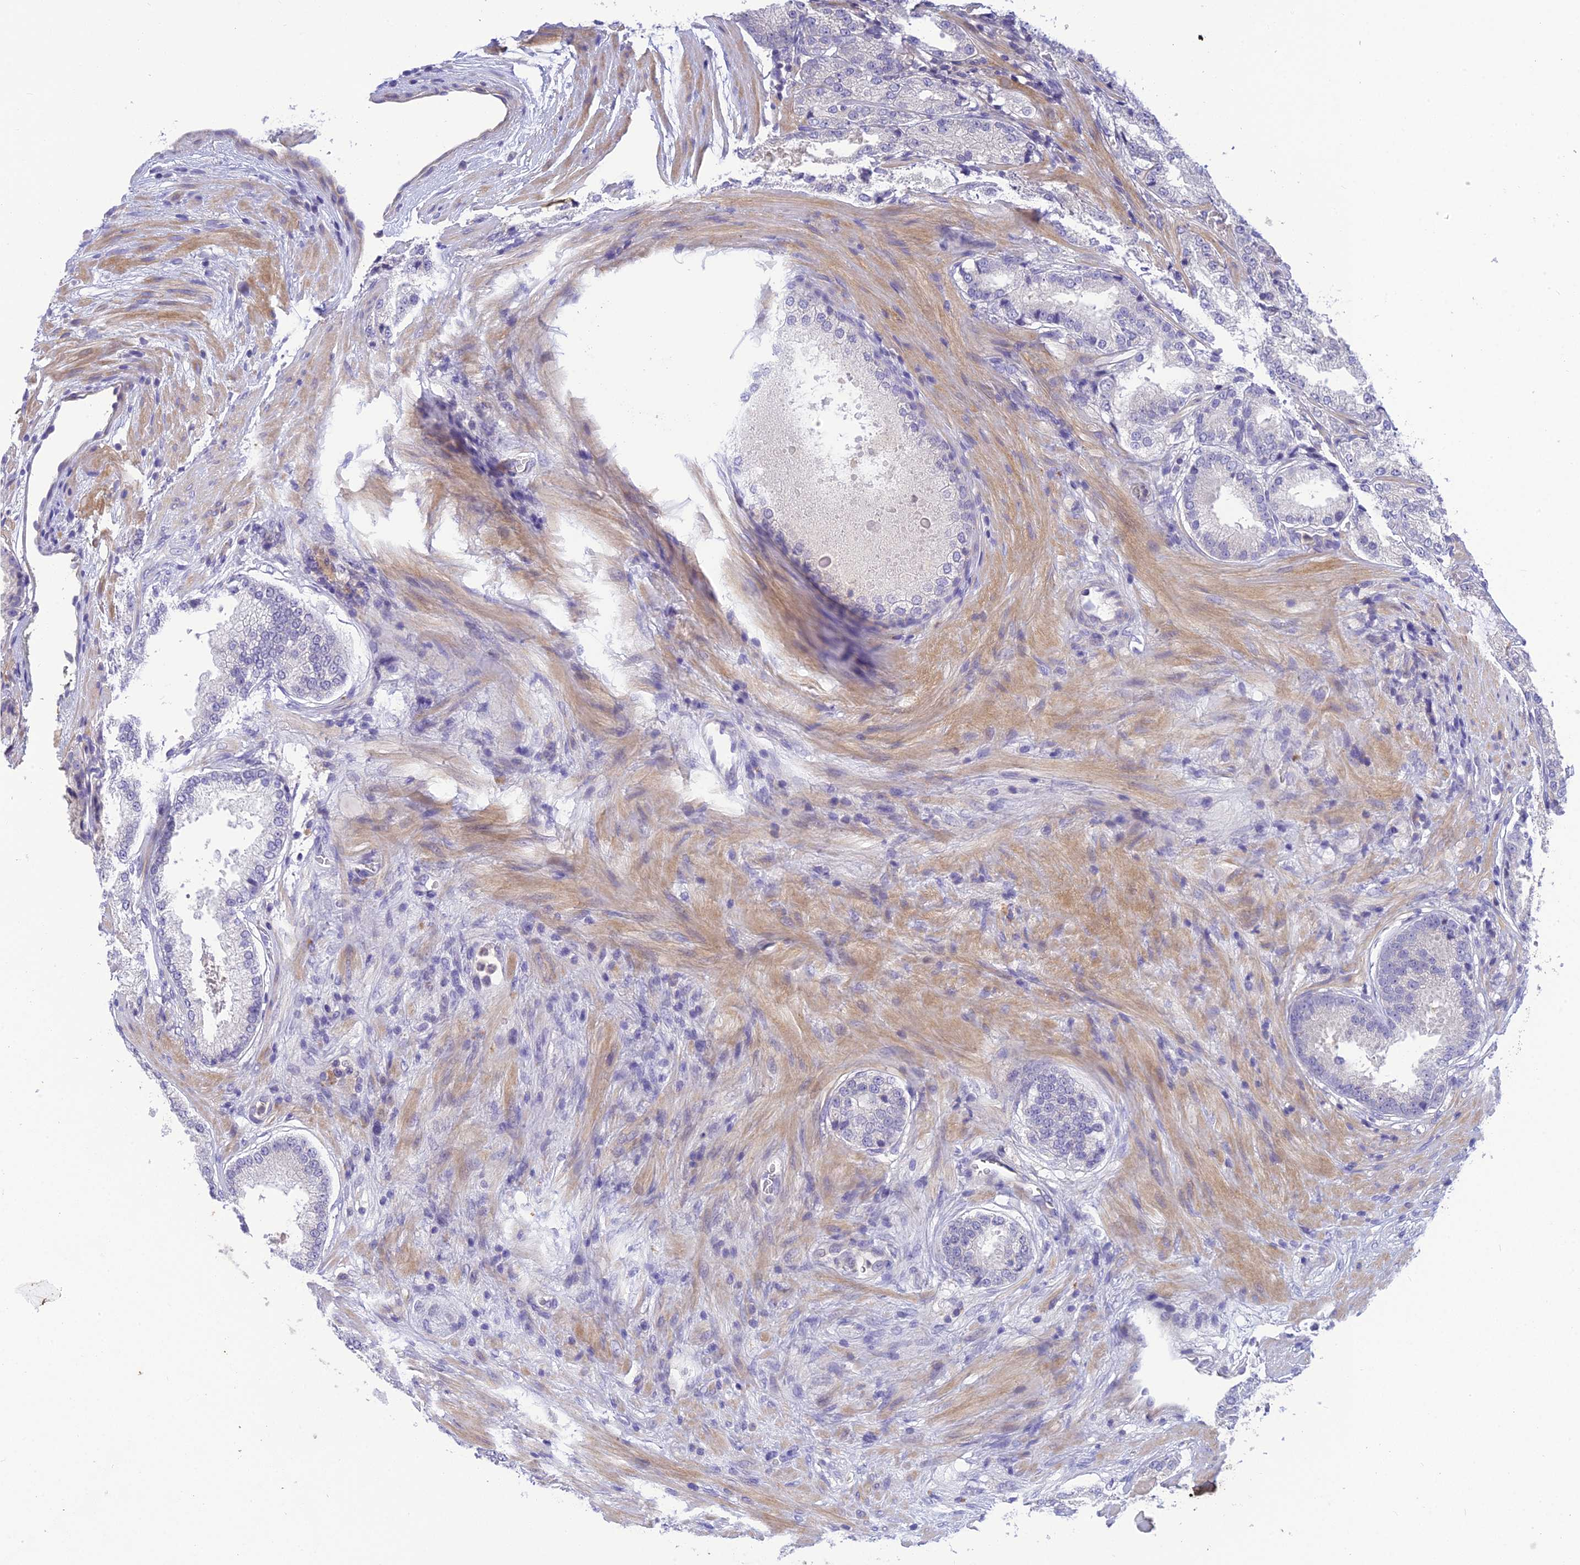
{"staining": {"intensity": "negative", "quantity": "none", "location": "none"}, "tissue": "prostate cancer", "cell_type": "Tumor cells", "image_type": "cancer", "snomed": [{"axis": "morphology", "description": "Adenocarcinoma, Low grade"}, {"axis": "topography", "description": "Prostate"}], "caption": "Immunohistochemical staining of human prostate cancer exhibits no significant staining in tumor cells.", "gene": "BMT2", "patient": {"sex": "male", "age": 59}}